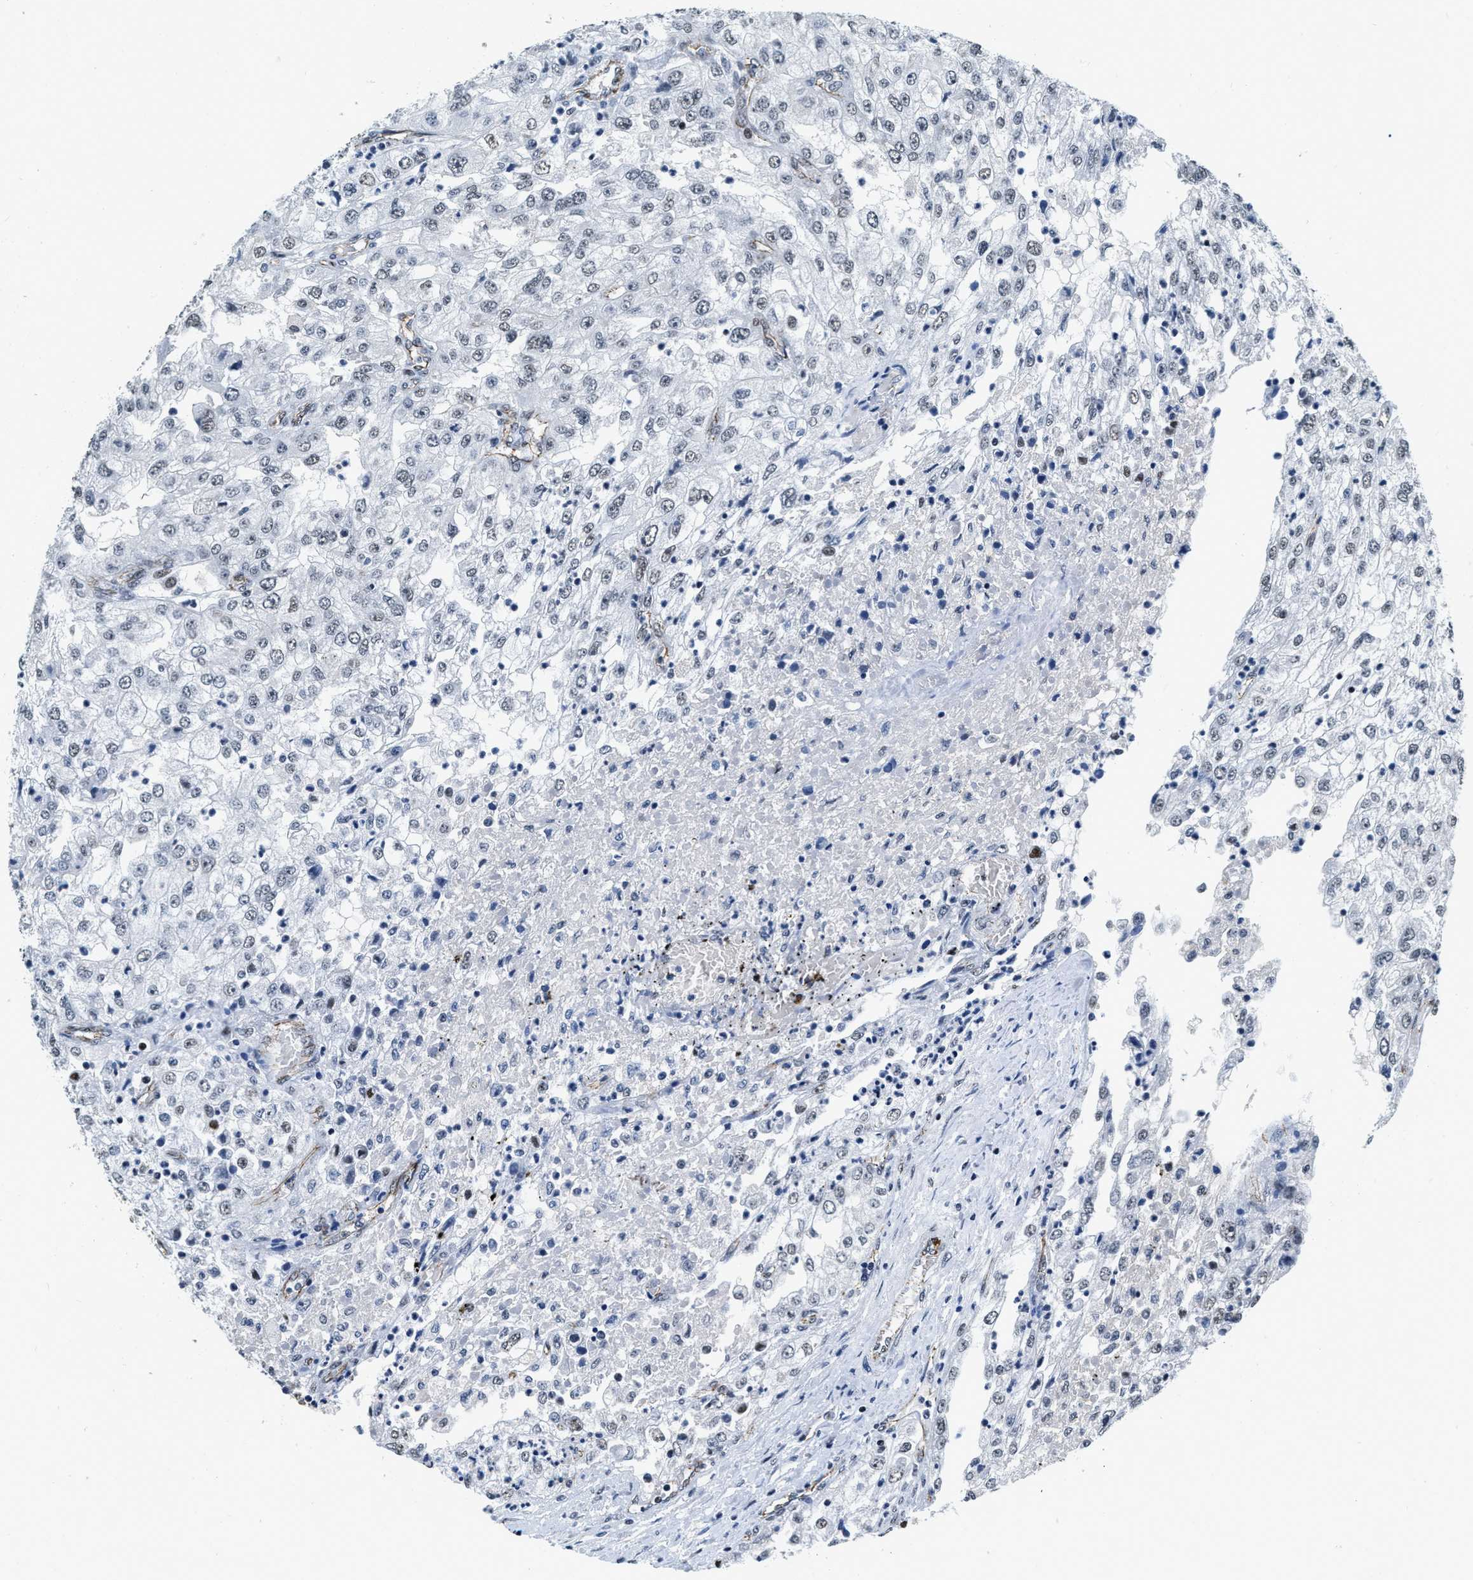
{"staining": {"intensity": "weak", "quantity": "<25%", "location": "nuclear"}, "tissue": "renal cancer", "cell_type": "Tumor cells", "image_type": "cancer", "snomed": [{"axis": "morphology", "description": "Adenocarcinoma, NOS"}, {"axis": "topography", "description": "Kidney"}], "caption": "The immunohistochemistry photomicrograph has no significant staining in tumor cells of renal adenocarcinoma tissue.", "gene": "CCNE1", "patient": {"sex": "female", "age": 54}}